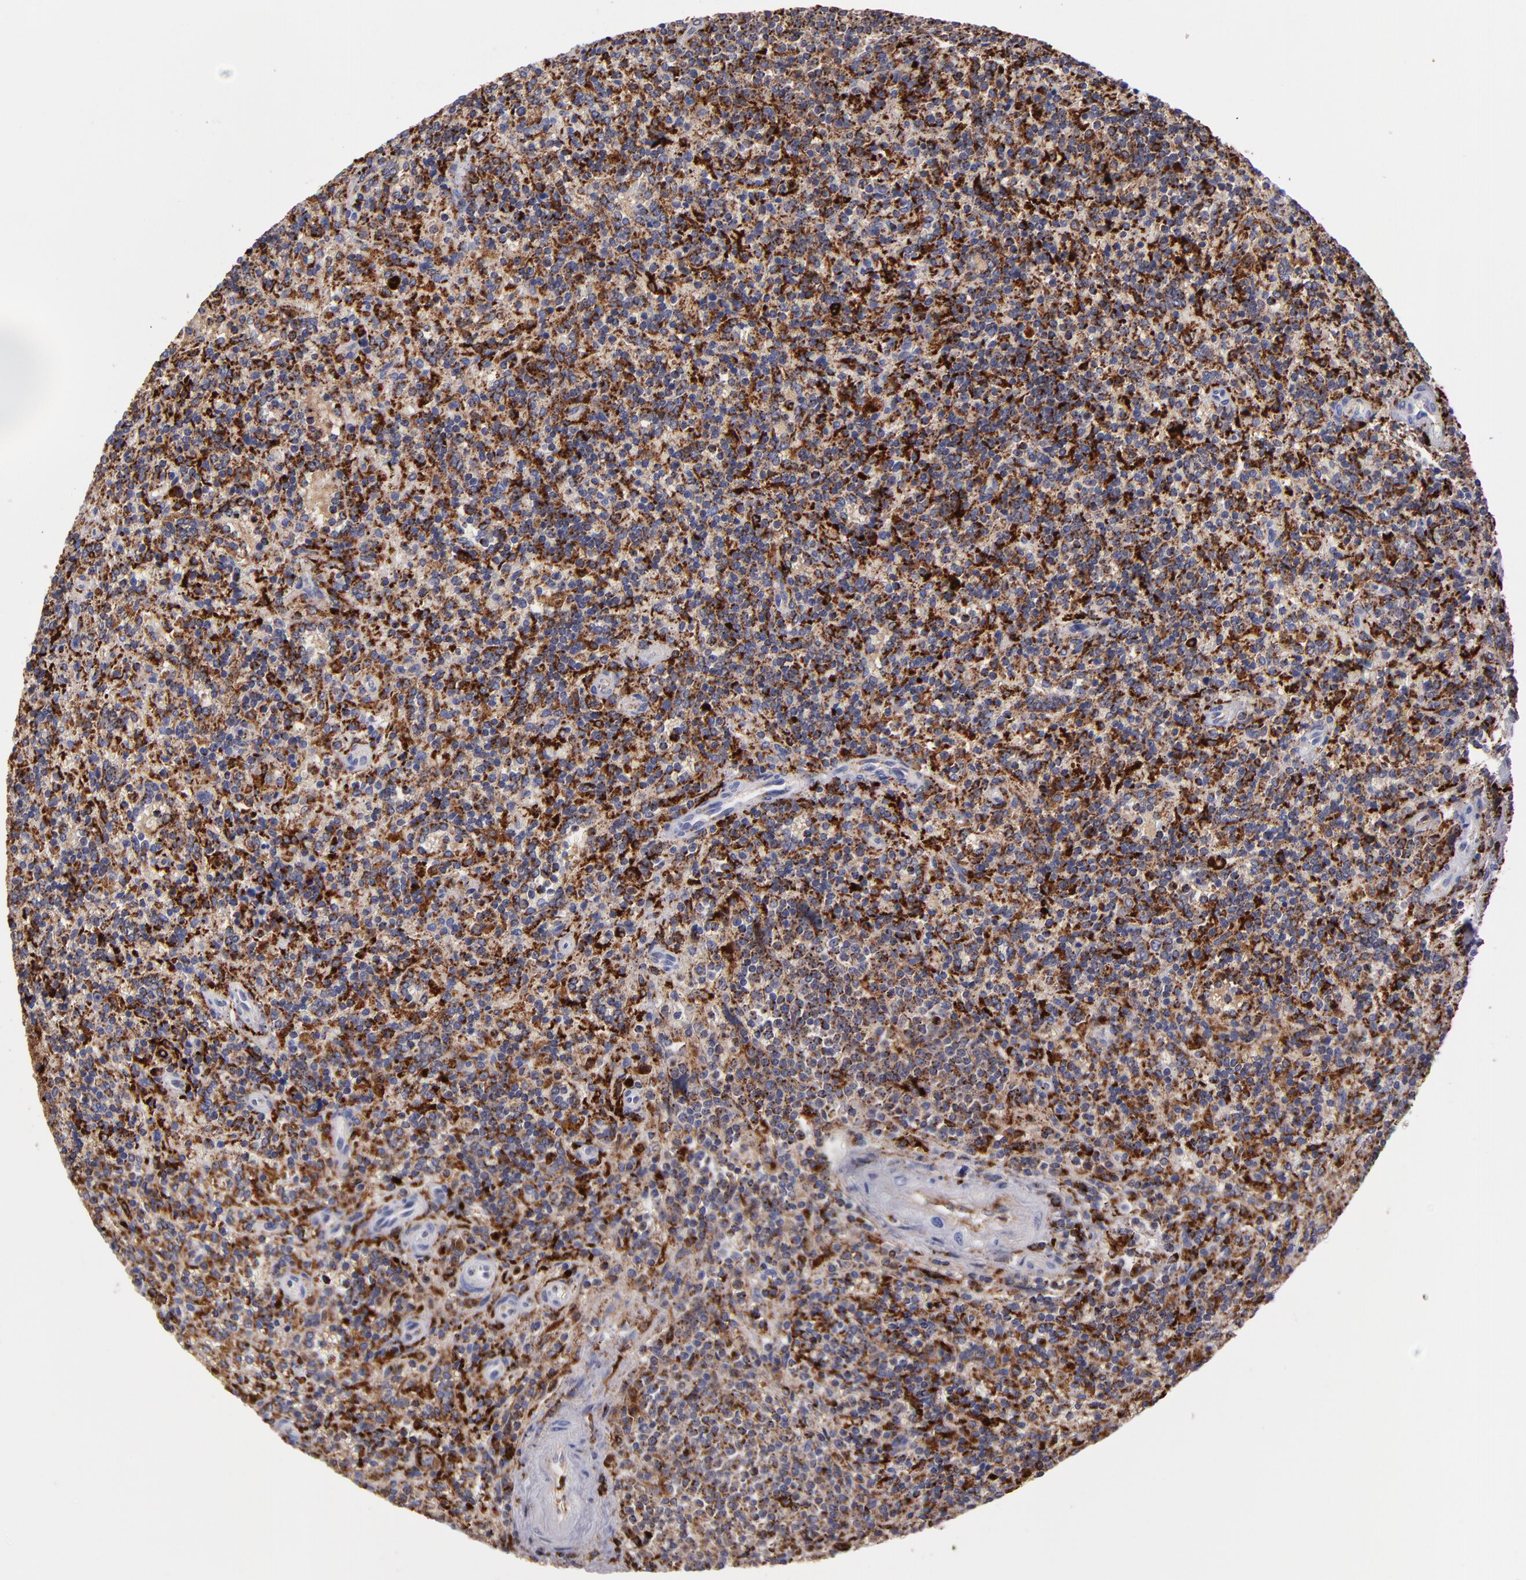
{"staining": {"intensity": "moderate", "quantity": ">75%", "location": "cytoplasmic/membranous"}, "tissue": "lymphoma", "cell_type": "Tumor cells", "image_type": "cancer", "snomed": [{"axis": "morphology", "description": "Malignant lymphoma, non-Hodgkin's type, Low grade"}, {"axis": "topography", "description": "Spleen"}], "caption": "Malignant lymphoma, non-Hodgkin's type (low-grade) stained with DAB (3,3'-diaminobenzidine) immunohistochemistry (IHC) demonstrates medium levels of moderate cytoplasmic/membranous staining in approximately >75% of tumor cells.", "gene": "CTSS", "patient": {"sex": "male", "age": 67}}